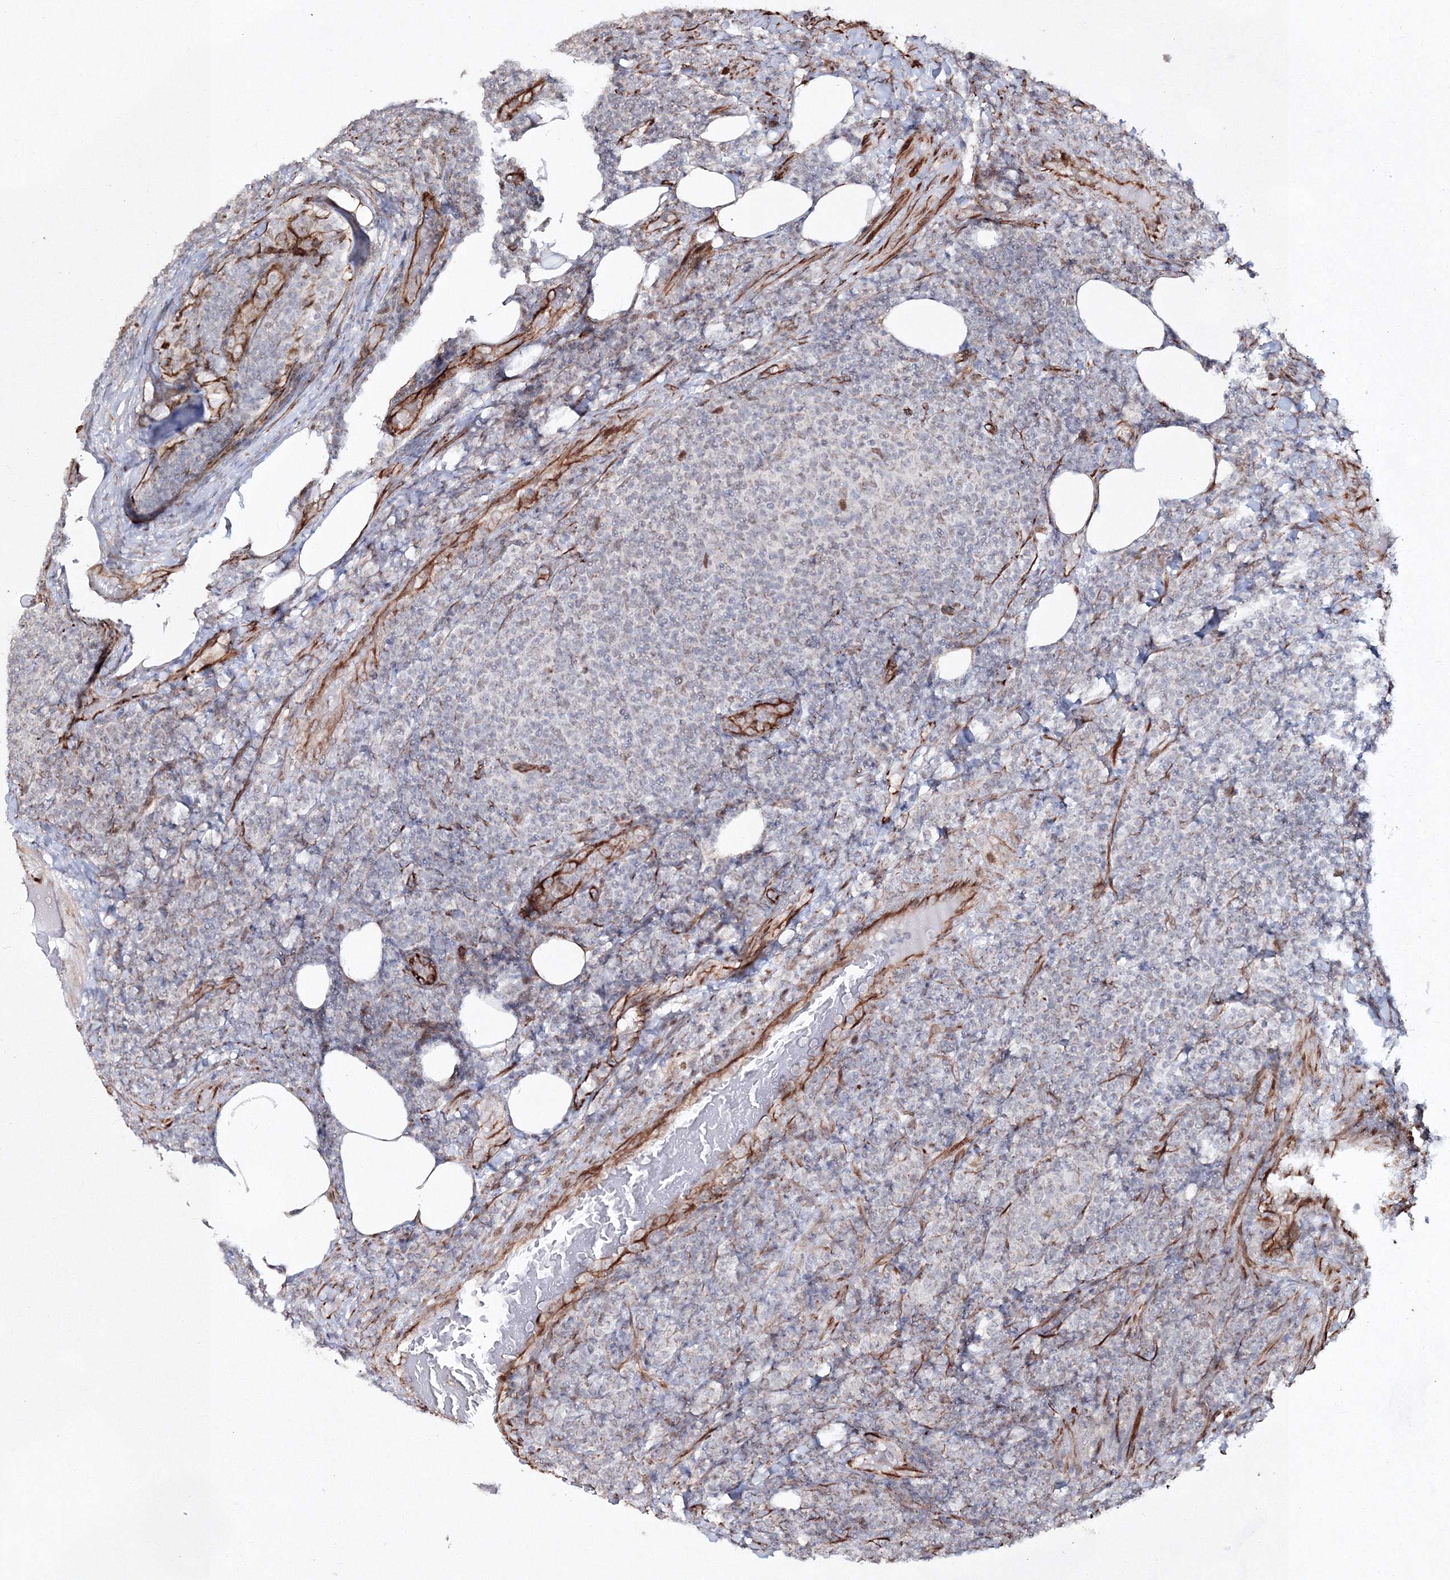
{"staining": {"intensity": "negative", "quantity": "none", "location": "none"}, "tissue": "lymphoma", "cell_type": "Tumor cells", "image_type": "cancer", "snomed": [{"axis": "morphology", "description": "Malignant lymphoma, non-Hodgkin's type, Low grade"}, {"axis": "topography", "description": "Lymph node"}], "caption": "This is an IHC photomicrograph of lymphoma. There is no expression in tumor cells.", "gene": "SNIP1", "patient": {"sex": "male", "age": 66}}